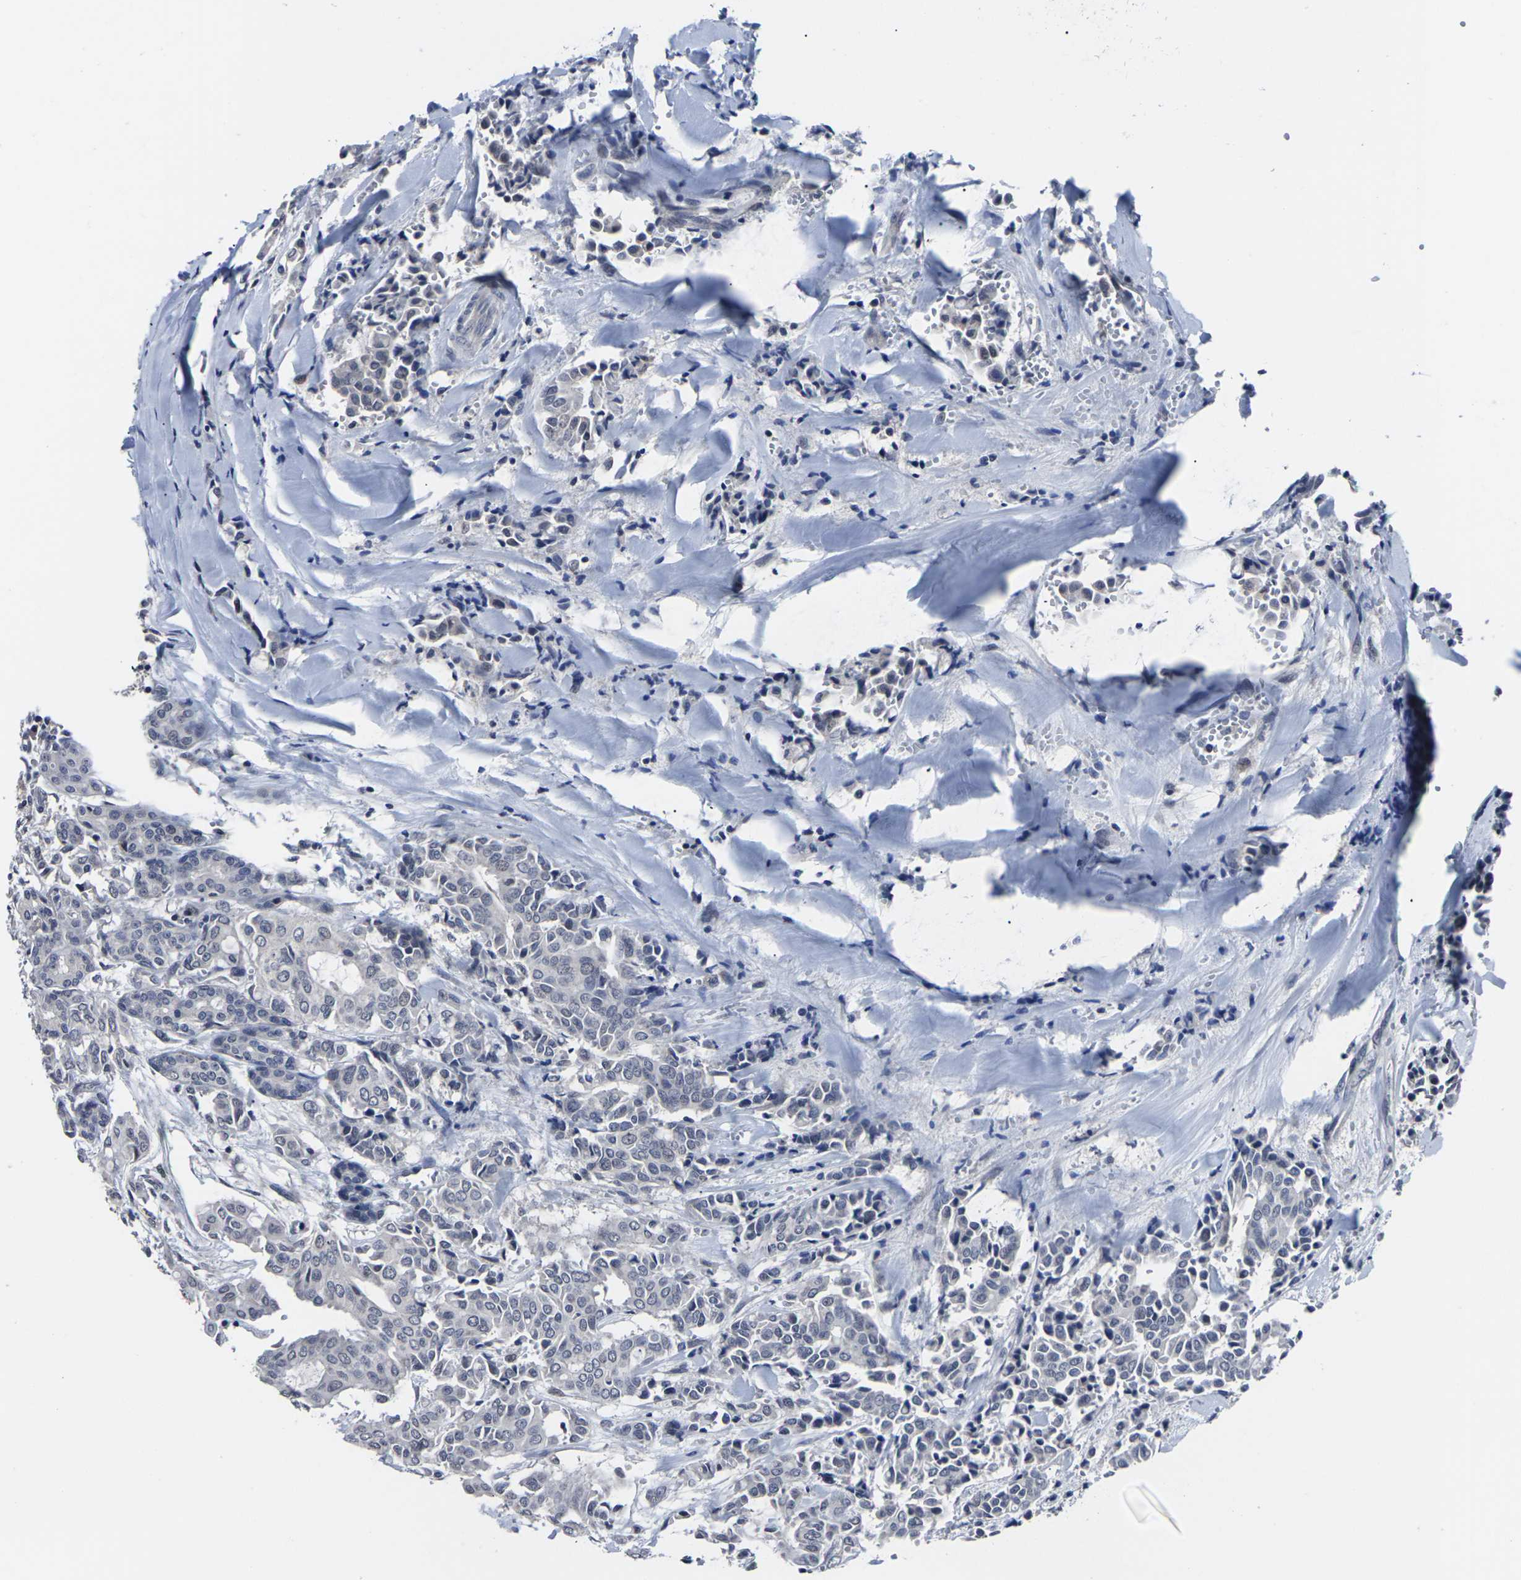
{"staining": {"intensity": "negative", "quantity": "none", "location": "none"}, "tissue": "head and neck cancer", "cell_type": "Tumor cells", "image_type": "cancer", "snomed": [{"axis": "morphology", "description": "Adenocarcinoma, NOS"}, {"axis": "topography", "description": "Salivary gland"}, {"axis": "topography", "description": "Head-Neck"}], "caption": "Head and neck adenocarcinoma stained for a protein using immunohistochemistry shows no expression tumor cells.", "gene": "MSANTD4", "patient": {"sex": "female", "age": 59}}